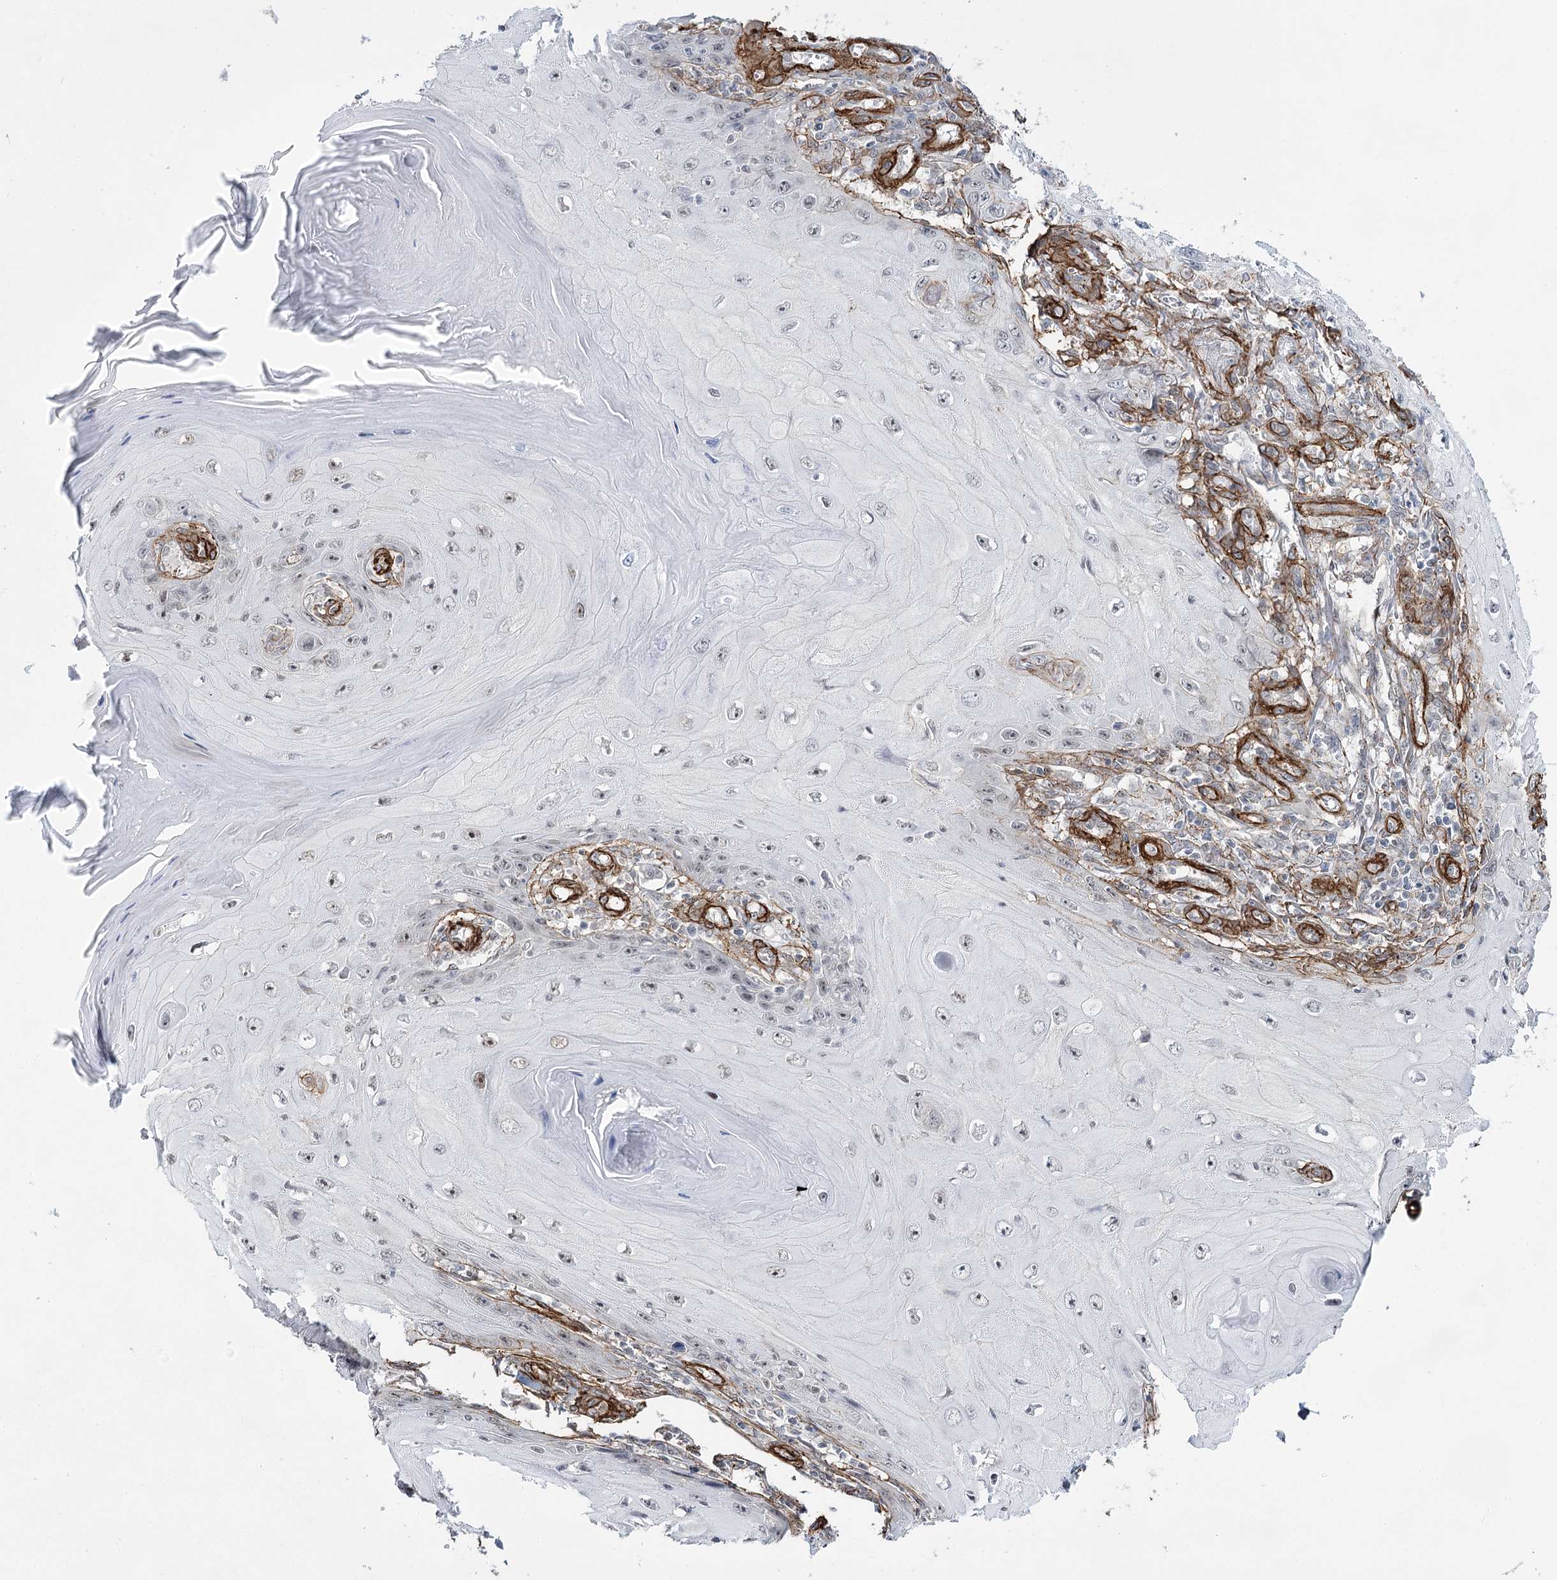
{"staining": {"intensity": "negative", "quantity": "none", "location": "none"}, "tissue": "skin cancer", "cell_type": "Tumor cells", "image_type": "cancer", "snomed": [{"axis": "morphology", "description": "Squamous cell carcinoma, NOS"}, {"axis": "topography", "description": "Skin"}], "caption": "High magnification brightfield microscopy of skin squamous cell carcinoma stained with DAB (3,3'-diaminobenzidine) (brown) and counterstained with hematoxylin (blue): tumor cells show no significant staining.", "gene": "CWF19L1", "patient": {"sex": "female", "age": 73}}